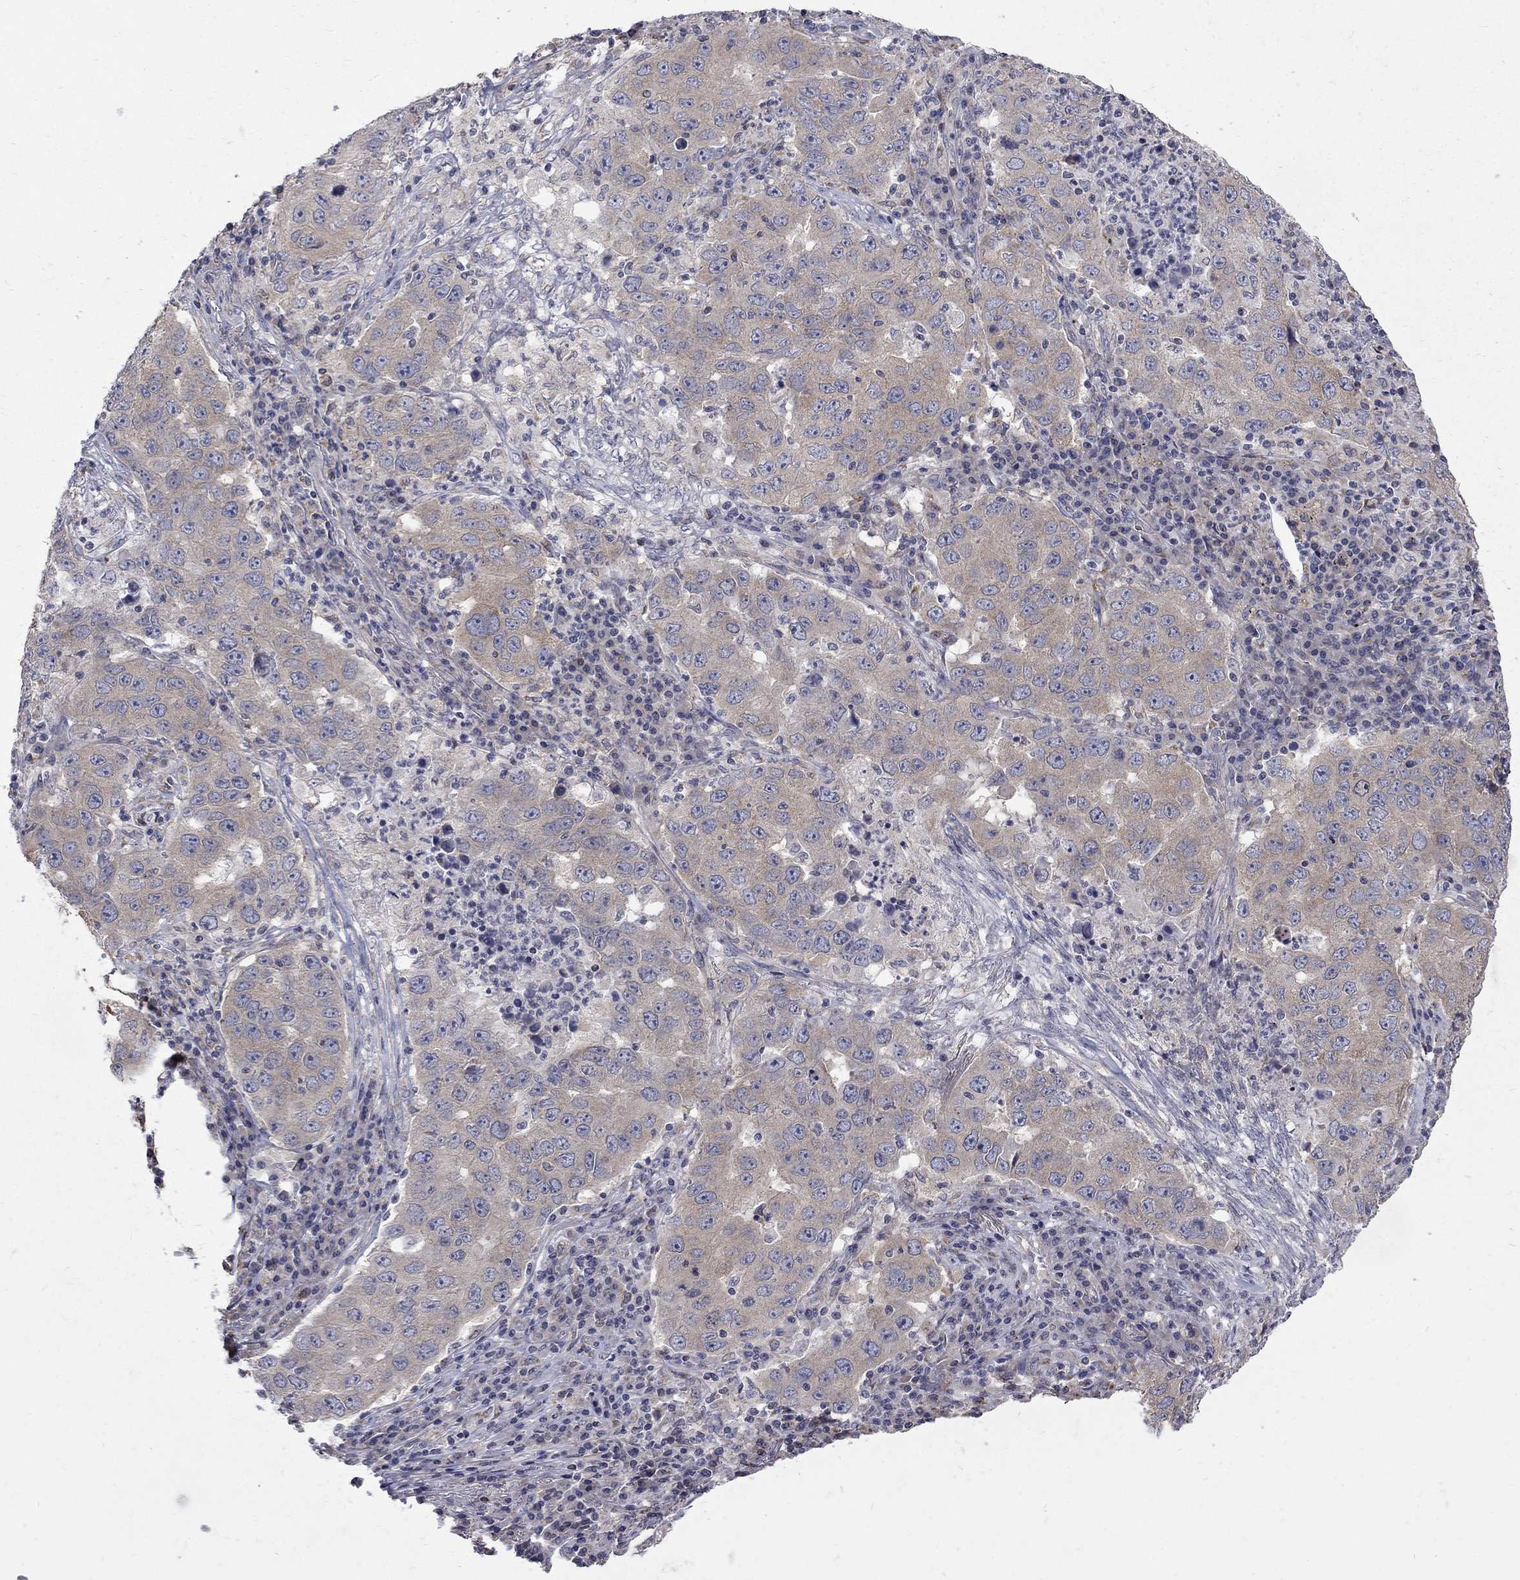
{"staining": {"intensity": "negative", "quantity": "none", "location": "none"}, "tissue": "lung cancer", "cell_type": "Tumor cells", "image_type": "cancer", "snomed": [{"axis": "morphology", "description": "Adenocarcinoma, NOS"}, {"axis": "topography", "description": "Lung"}], "caption": "Photomicrograph shows no significant protein positivity in tumor cells of lung cancer.", "gene": "SH2B1", "patient": {"sex": "male", "age": 73}}